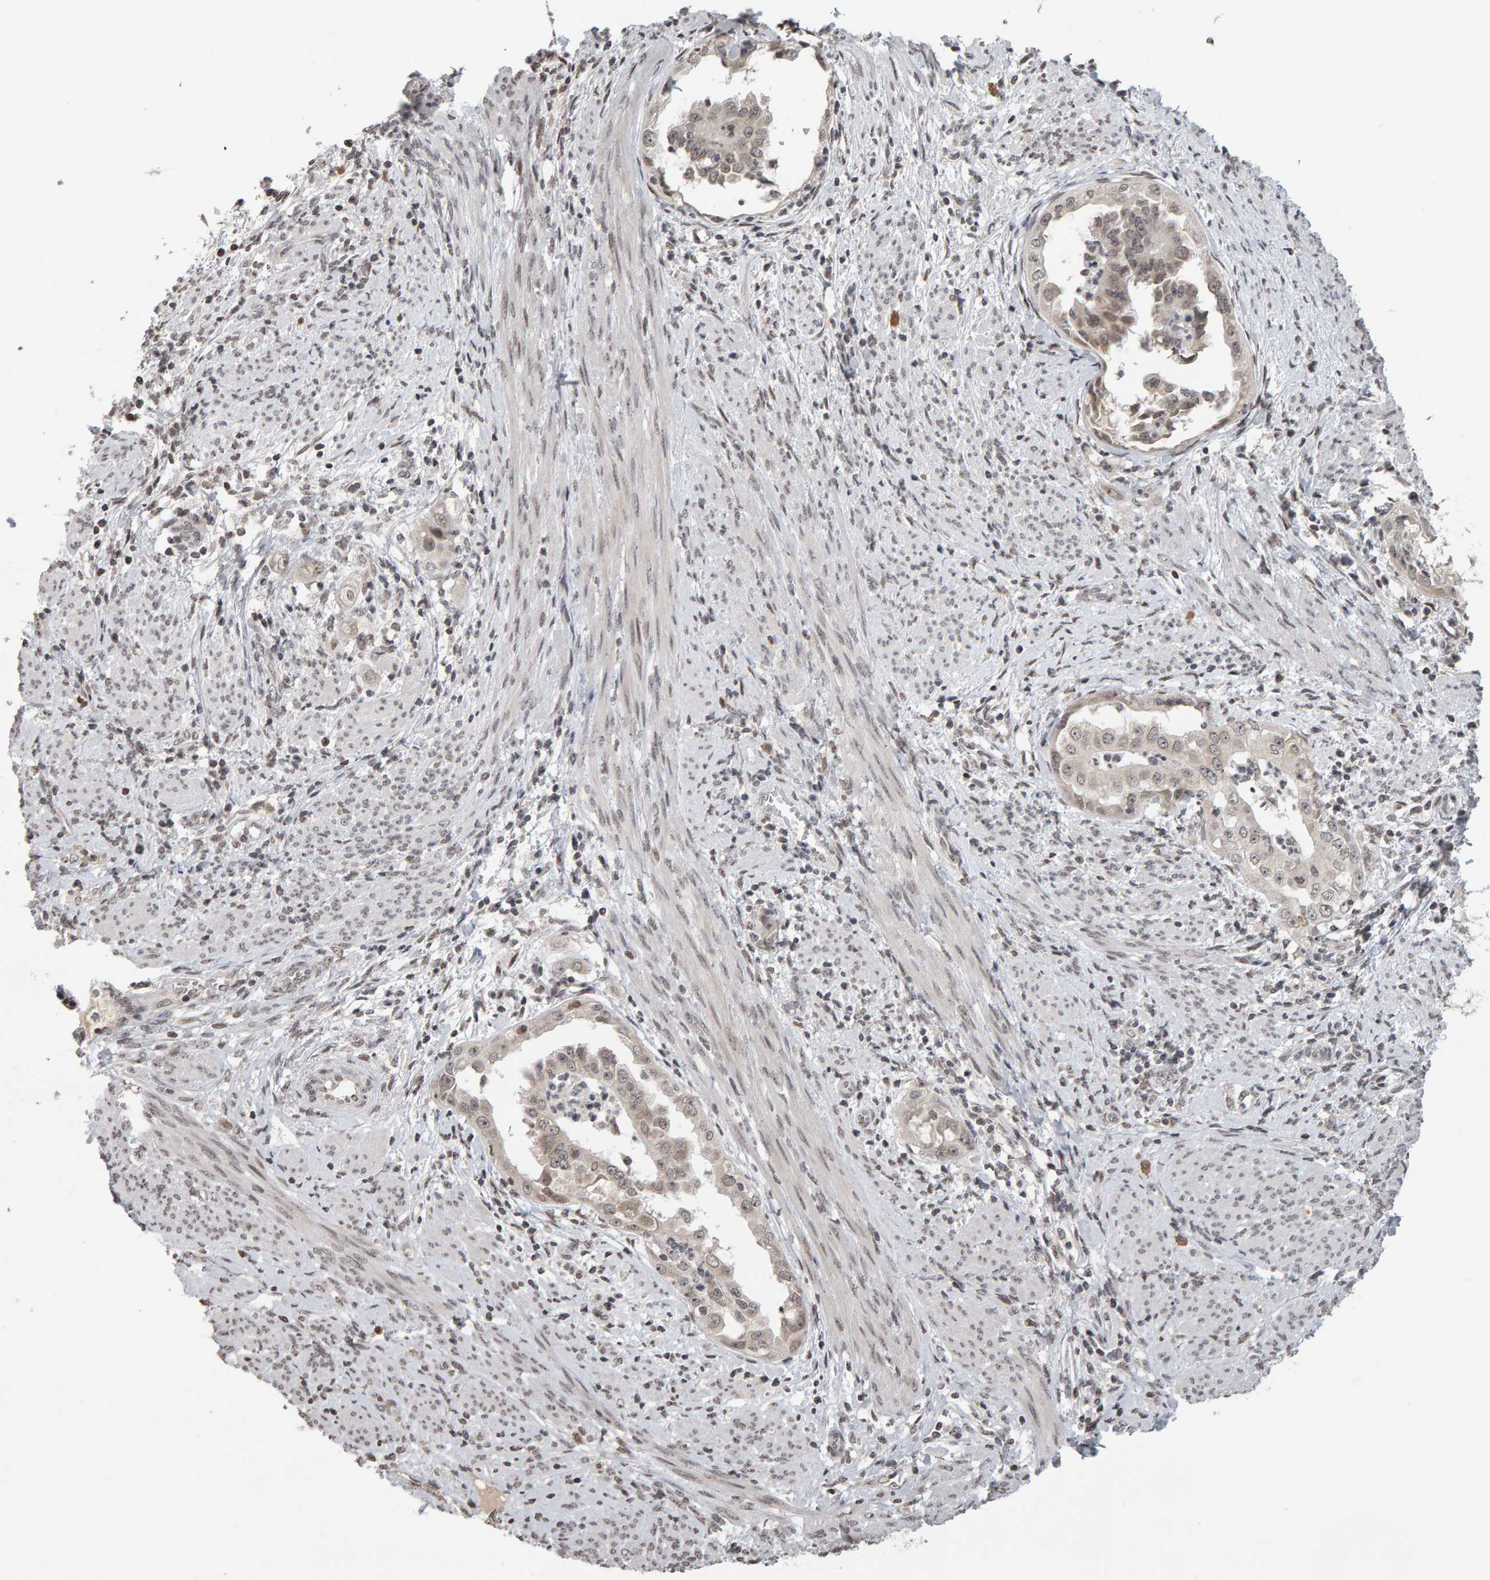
{"staining": {"intensity": "weak", "quantity": "25%-75%", "location": "nuclear"}, "tissue": "endometrial cancer", "cell_type": "Tumor cells", "image_type": "cancer", "snomed": [{"axis": "morphology", "description": "Adenocarcinoma, NOS"}, {"axis": "topography", "description": "Endometrium"}], "caption": "Immunohistochemistry (IHC) photomicrograph of neoplastic tissue: human adenocarcinoma (endometrial) stained using immunohistochemistry exhibits low levels of weak protein expression localized specifically in the nuclear of tumor cells, appearing as a nuclear brown color.", "gene": "TRAM1", "patient": {"sex": "female", "age": 85}}